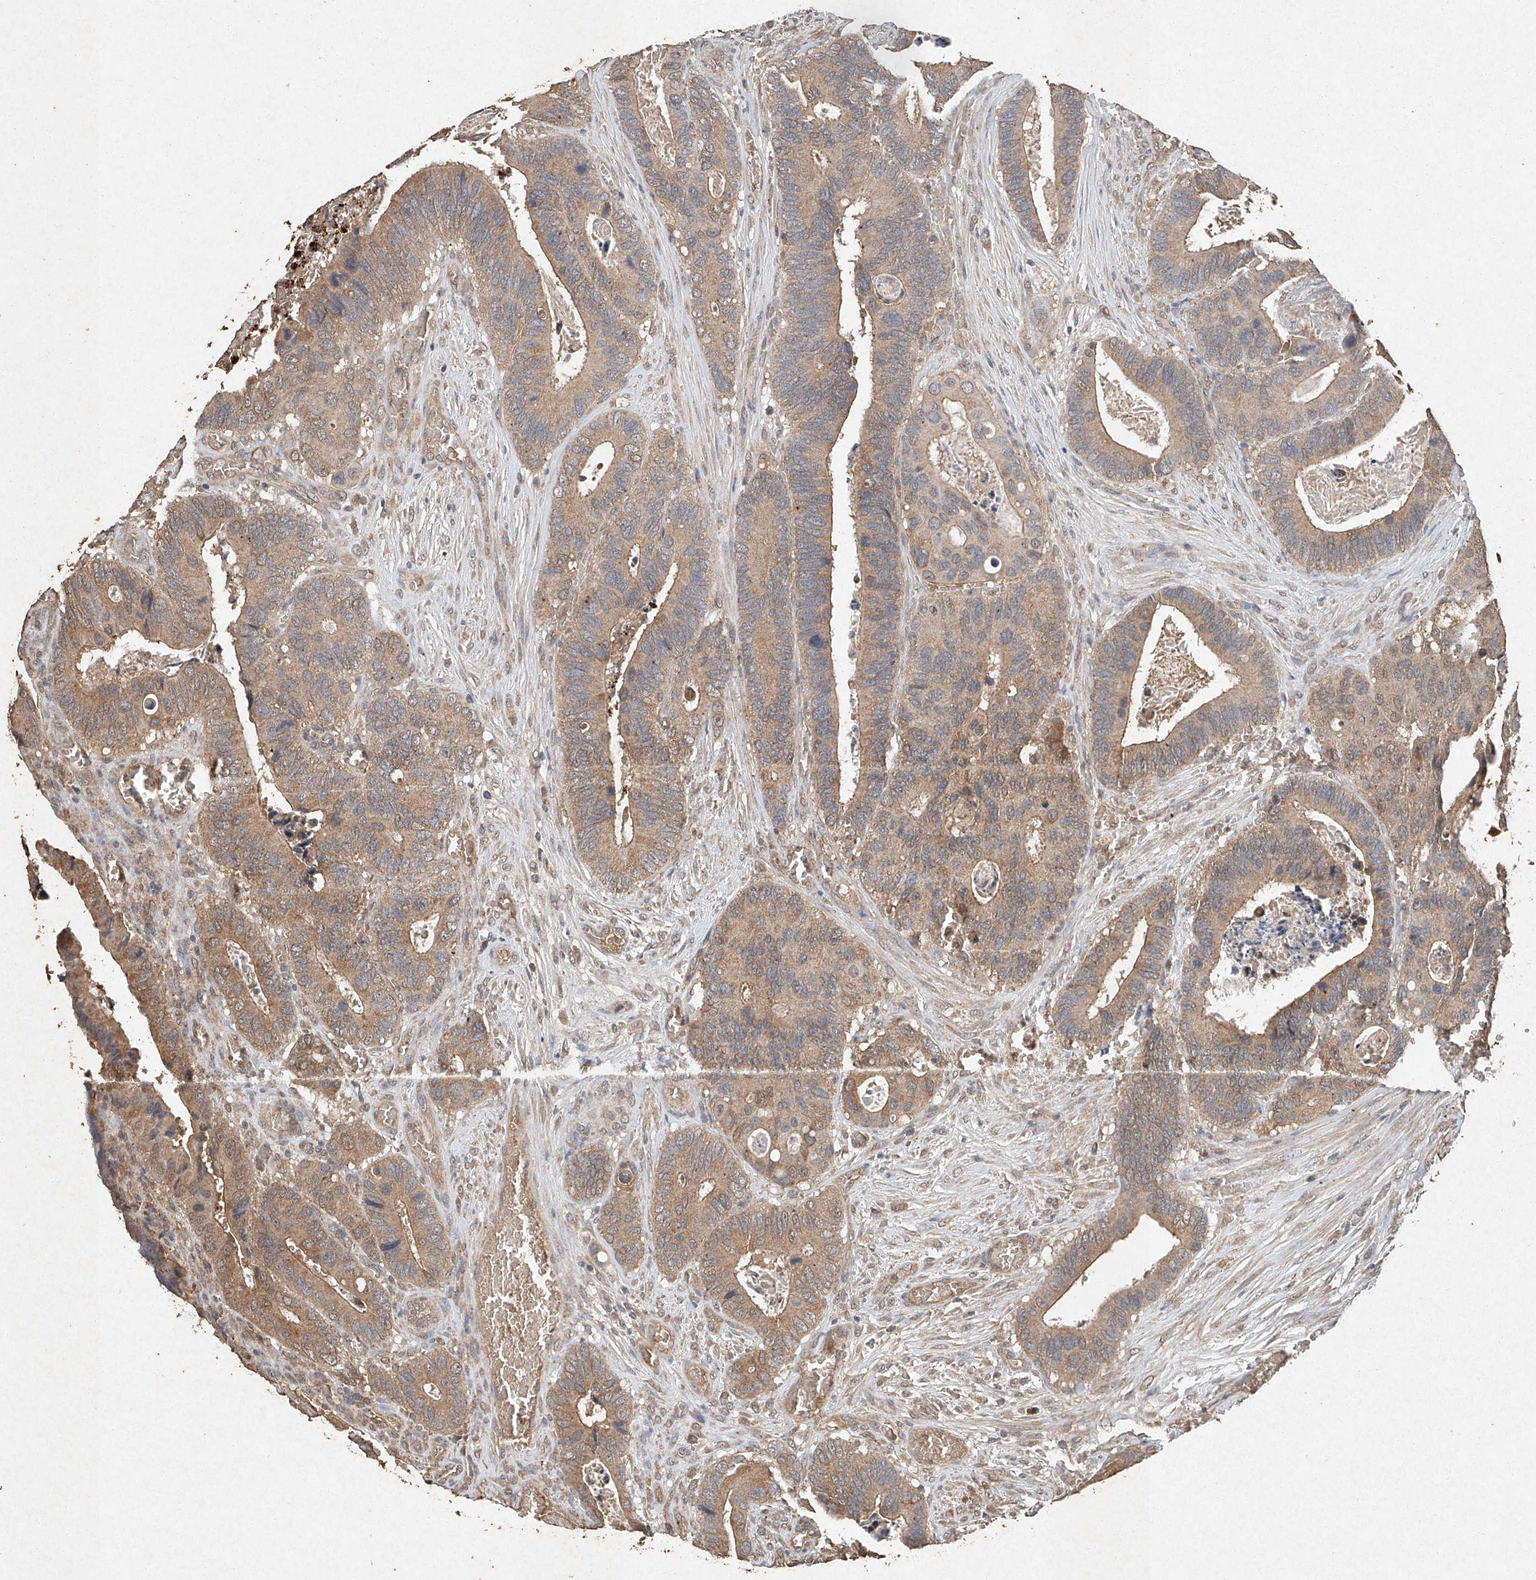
{"staining": {"intensity": "moderate", "quantity": ">75%", "location": "cytoplasmic/membranous"}, "tissue": "colorectal cancer", "cell_type": "Tumor cells", "image_type": "cancer", "snomed": [{"axis": "morphology", "description": "Adenocarcinoma, NOS"}, {"axis": "topography", "description": "Colon"}], "caption": "Immunohistochemistry of human colorectal adenocarcinoma exhibits medium levels of moderate cytoplasmic/membranous expression in approximately >75% of tumor cells.", "gene": "STK3", "patient": {"sex": "male", "age": 72}}